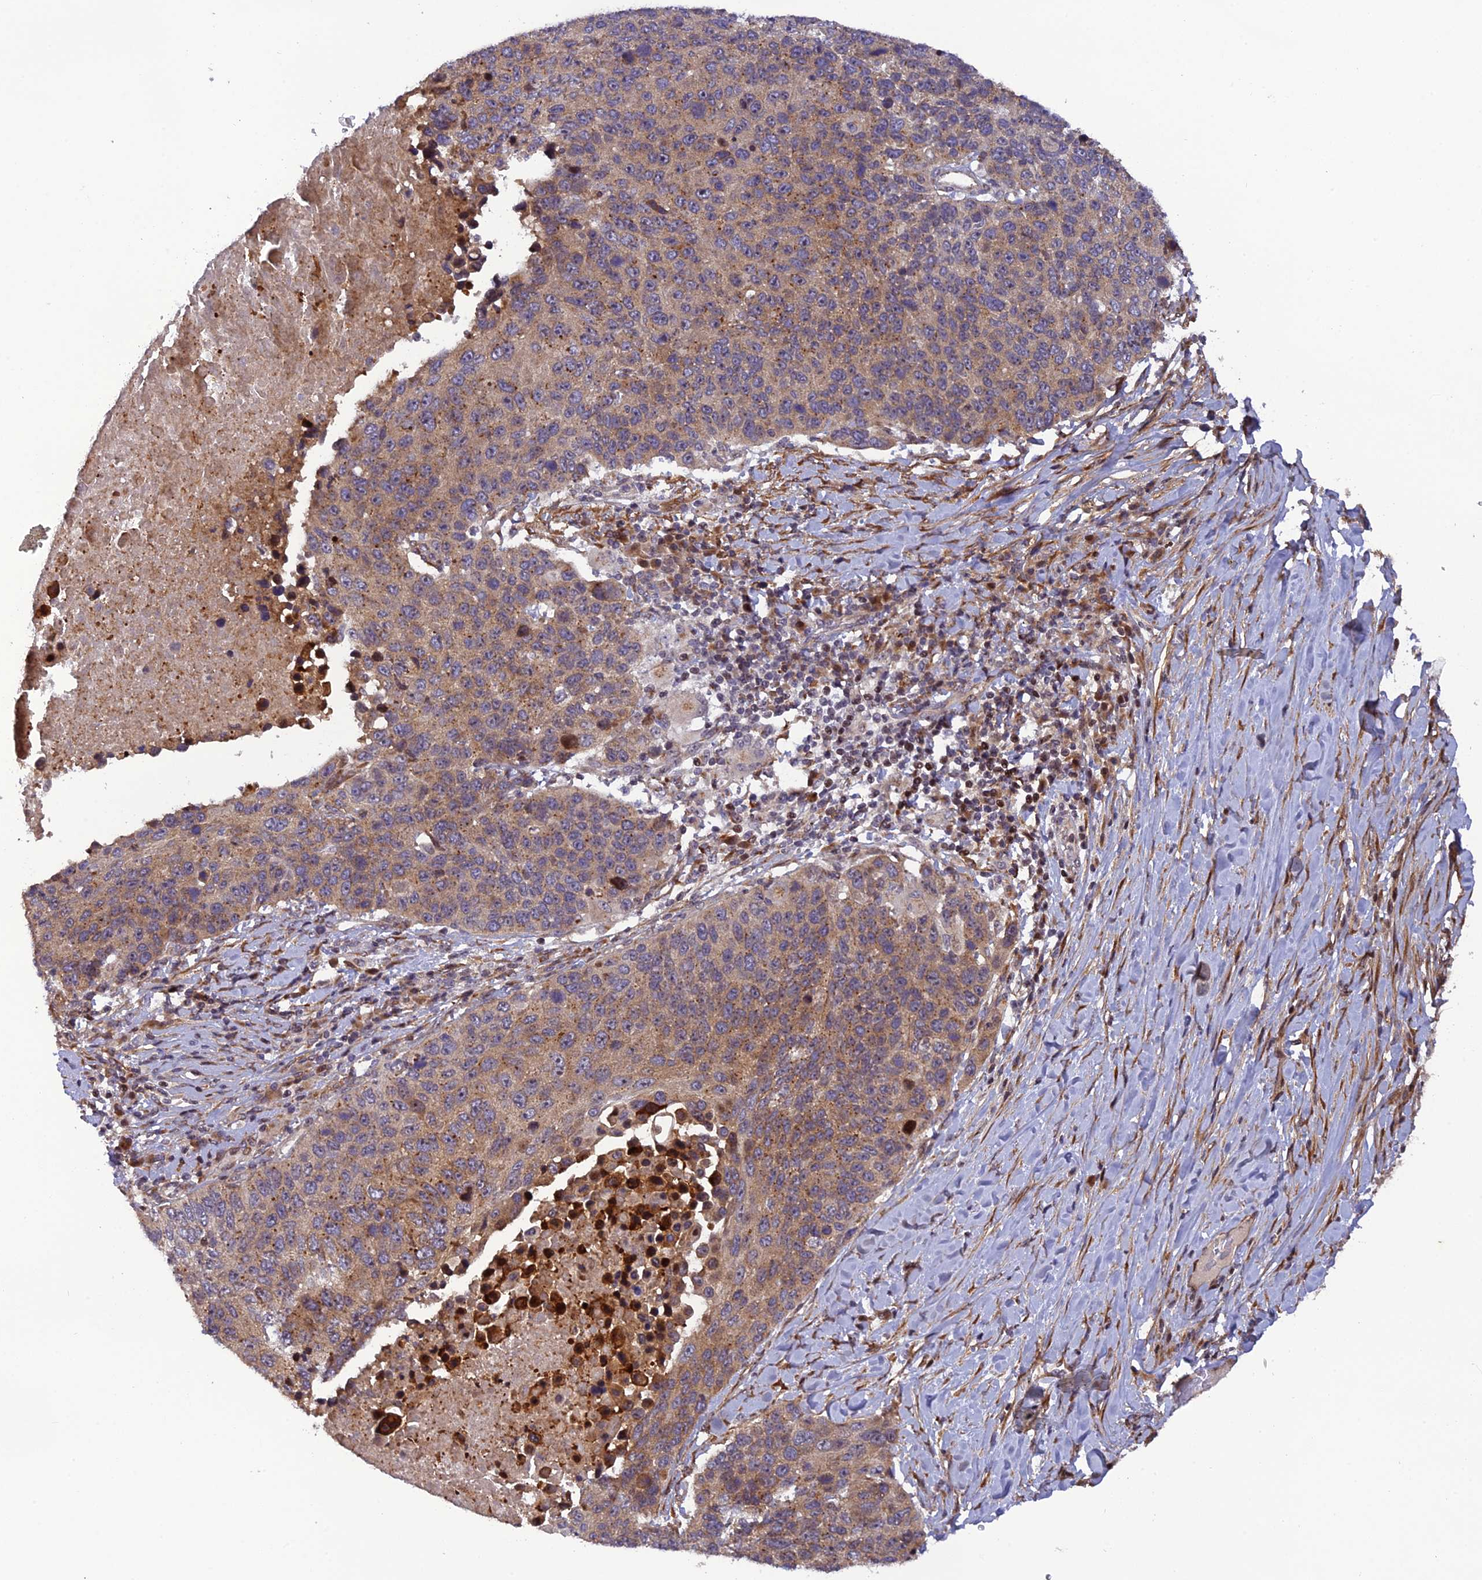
{"staining": {"intensity": "moderate", "quantity": "25%-75%", "location": "cytoplasmic/membranous"}, "tissue": "lung cancer", "cell_type": "Tumor cells", "image_type": "cancer", "snomed": [{"axis": "morphology", "description": "Normal tissue, NOS"}, {"axis": "morphology", "description": "Squamous cell carcinoma, NOS"}, {"axis": "topography", "description": "Lymph node"}, {"axis": "topography", "description": "Lung"}], "caption": "Lung cancer stained with IHC reveals moderate cytoplasmic/membranous staining in about 25%-75% of tumor cells. Ihc stains the protein of interest in brown and the nuclei are stained blue.", "gene": "SMIM7", "patient": {"sex": "male", "age": 66}}